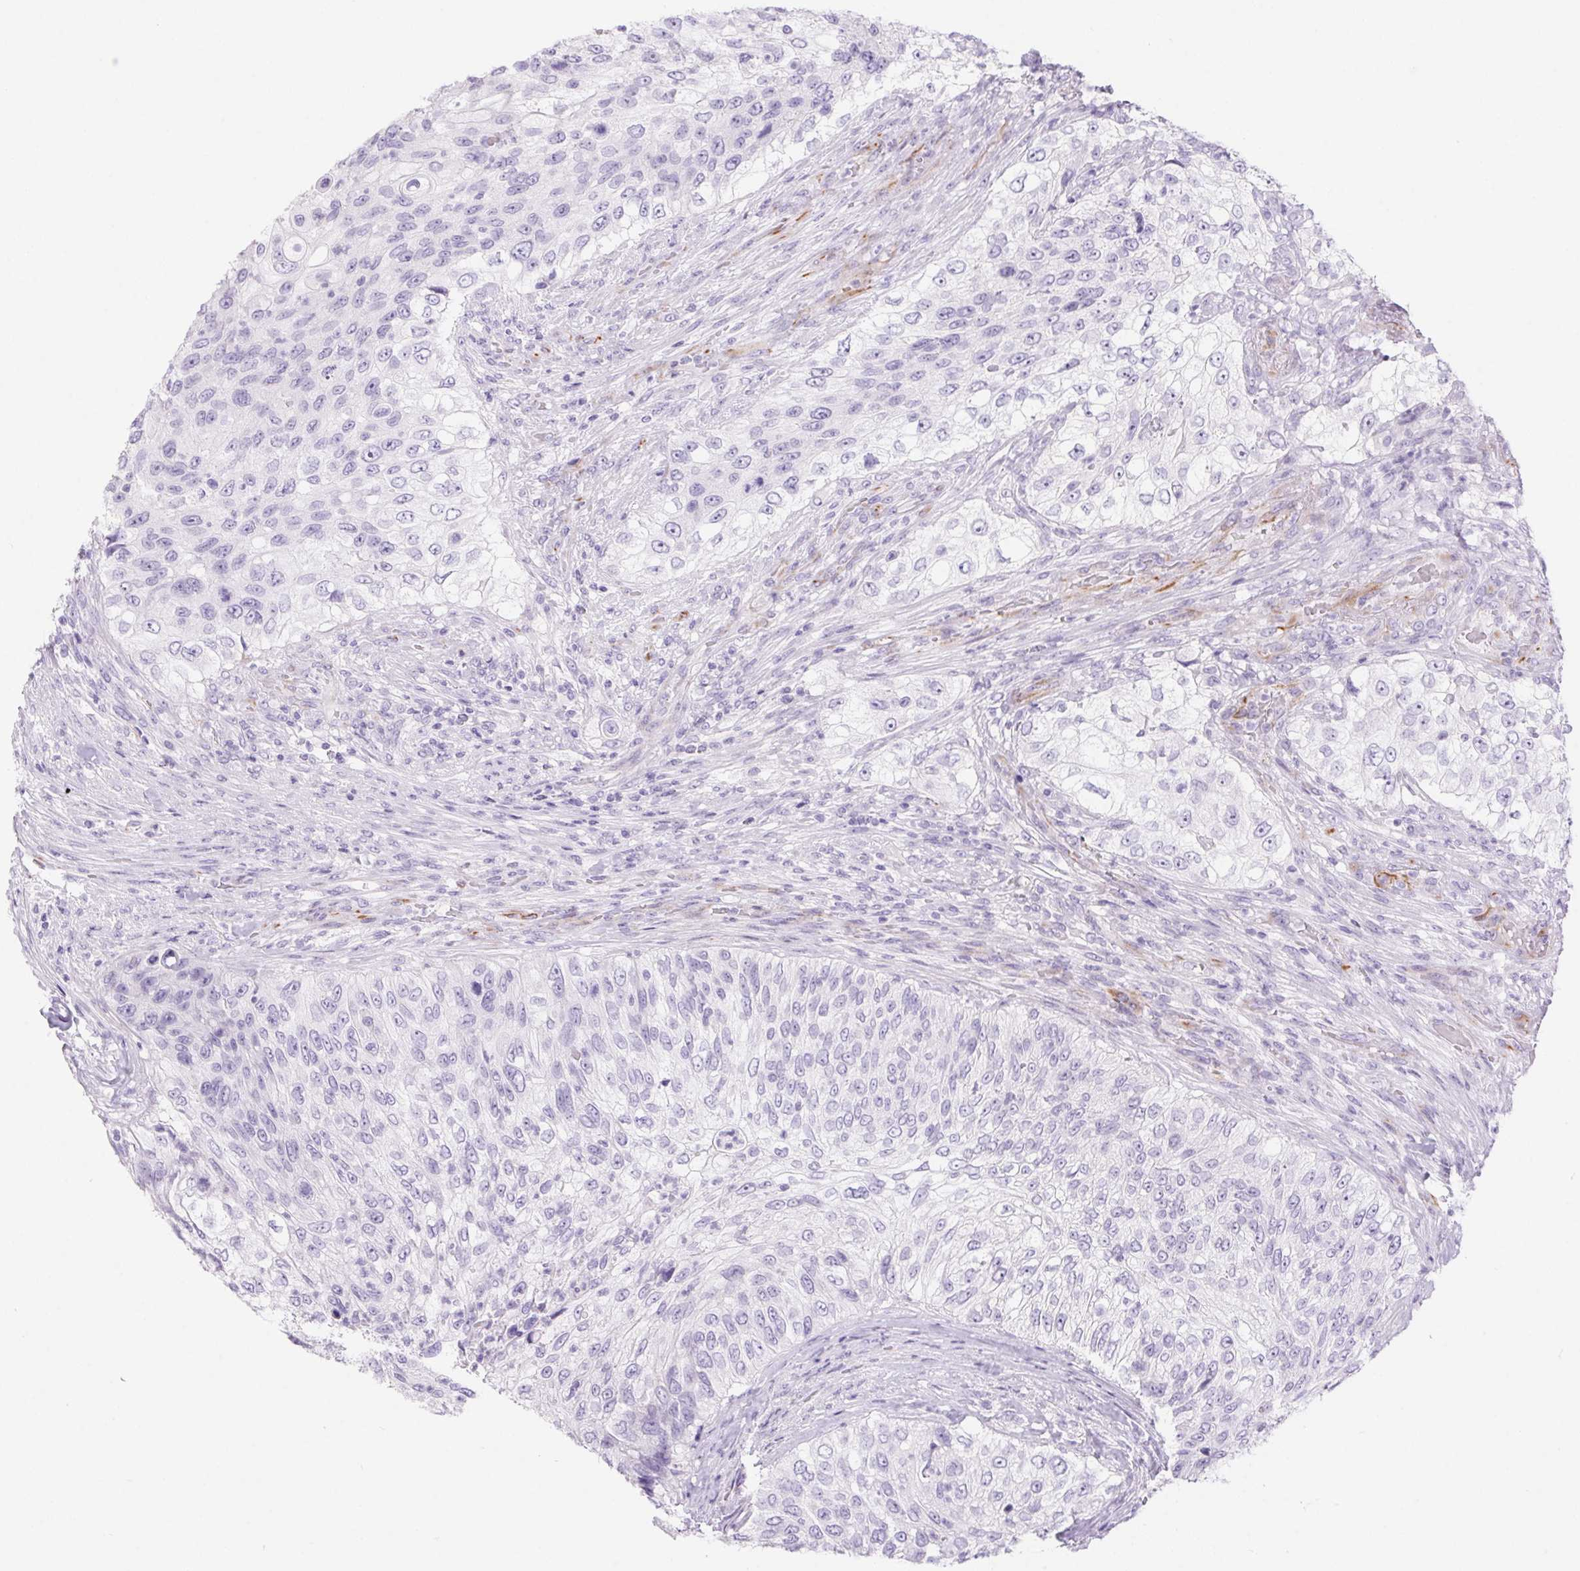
{"staining": {"intensity": "negative", "quantity": "none", "location": "none"}, "tissue": "urothelial cancer", "cell_type": "Tumor cells", "image_type": "cancer", "snomed": [{"axis": "morphology", "description": "Urothelial carcinoma, High grade"}, {"axis": "topography", "description": "Urinary bladder"}], "caption": "This is an immunohistochemistry image of high-grade urothelial carcinoma. There is no positivity in tumor cells.", "gene": "ERP27", "patient": {"sex": "female", "age": 60}}